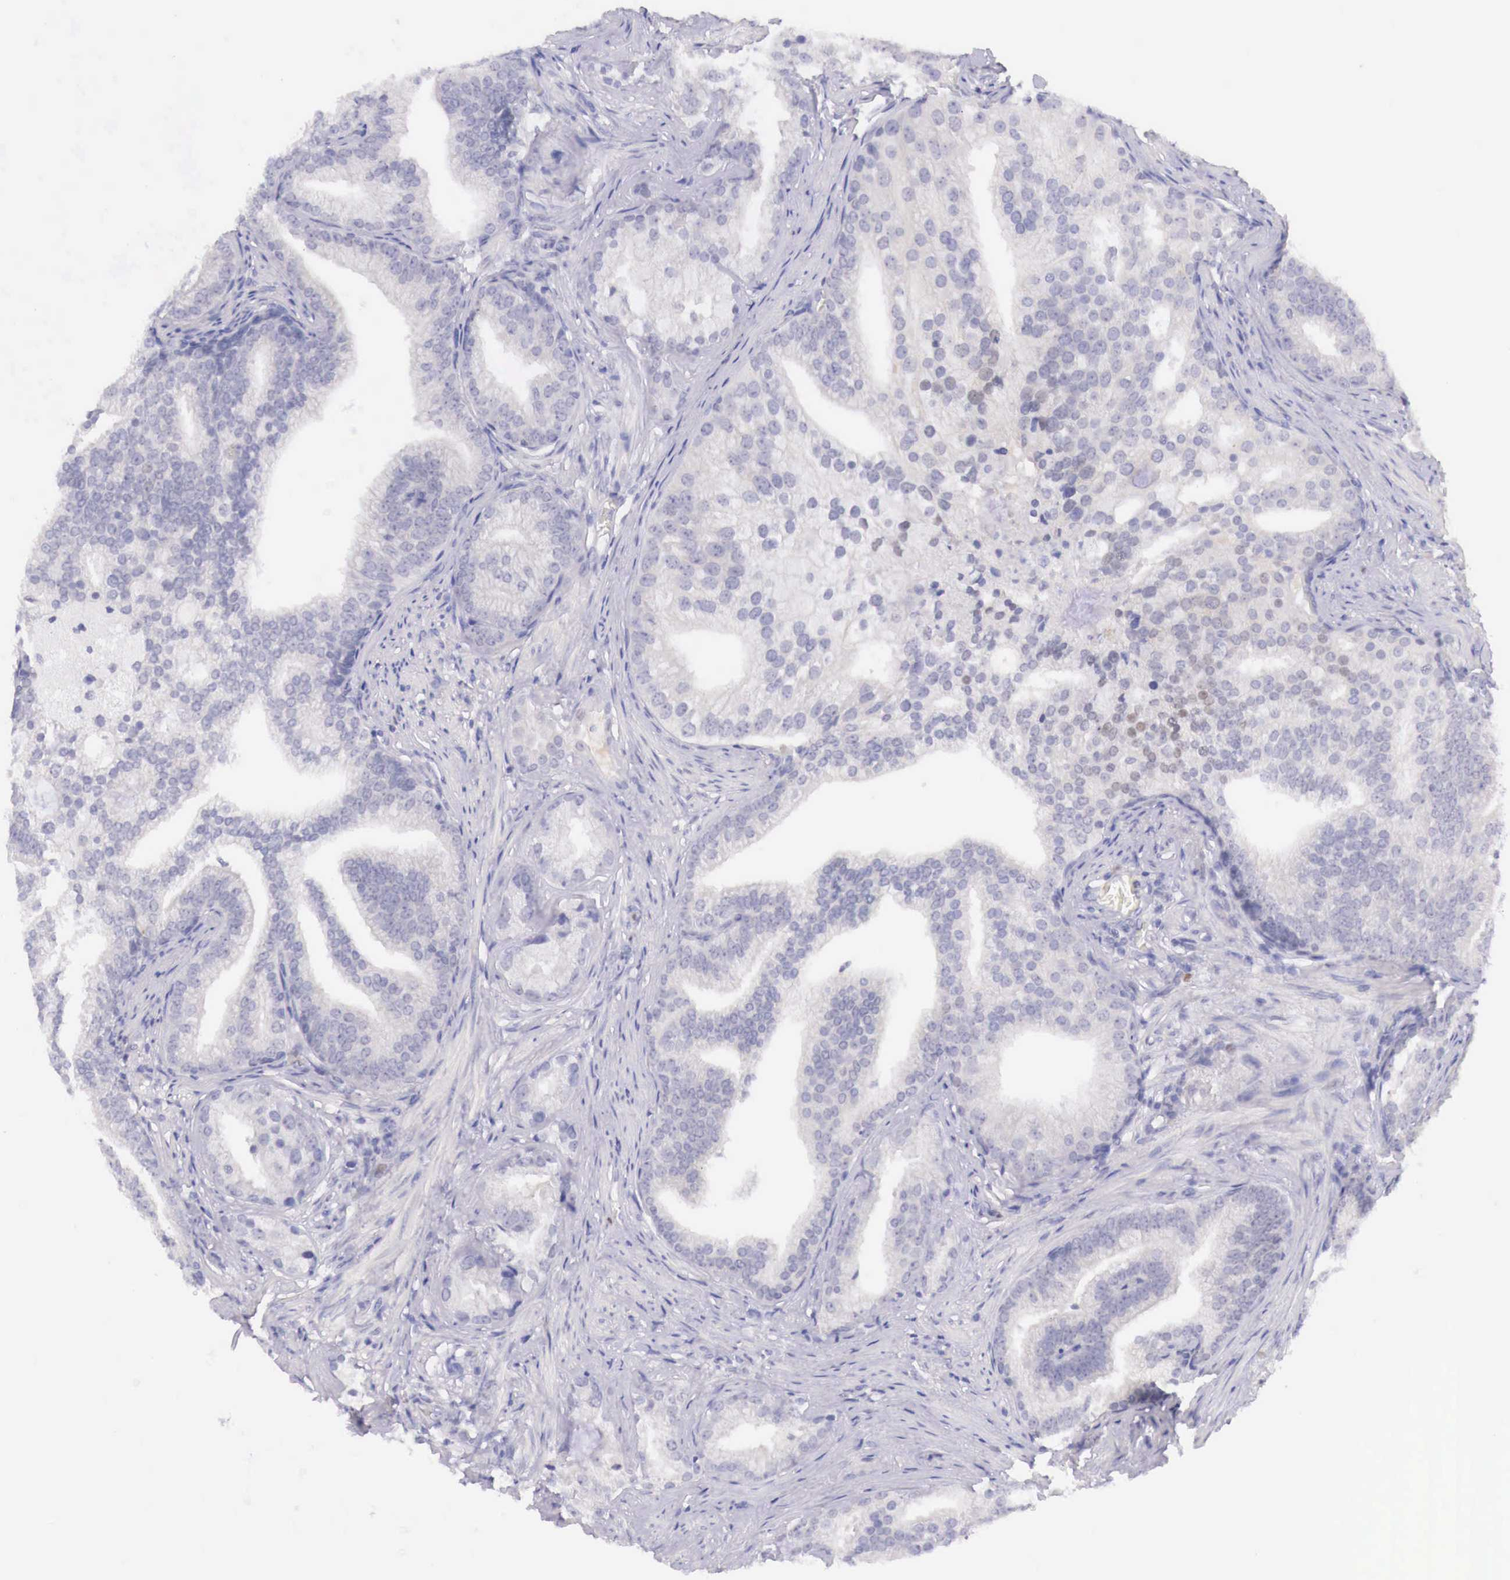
{"staining": {"intensity": "negative", "quantity": "none", "location": "none"}, "tissue": "prostate cancer", "cell_type": "Tumor cells", "image_type": "cancer", "snomed": [{"axis": "morphology", "description": "Adenocarcinoma, Low grade"}, {"axis": "topography", "description": "Prostate"}], "caption": "Prostate cancer was stained to show a protein in brown. There is no significant expression in tumor cells. Nuclei are stained in blue.", "gene": "BCL6", "patient": {"sex": "male", "age": 71}}